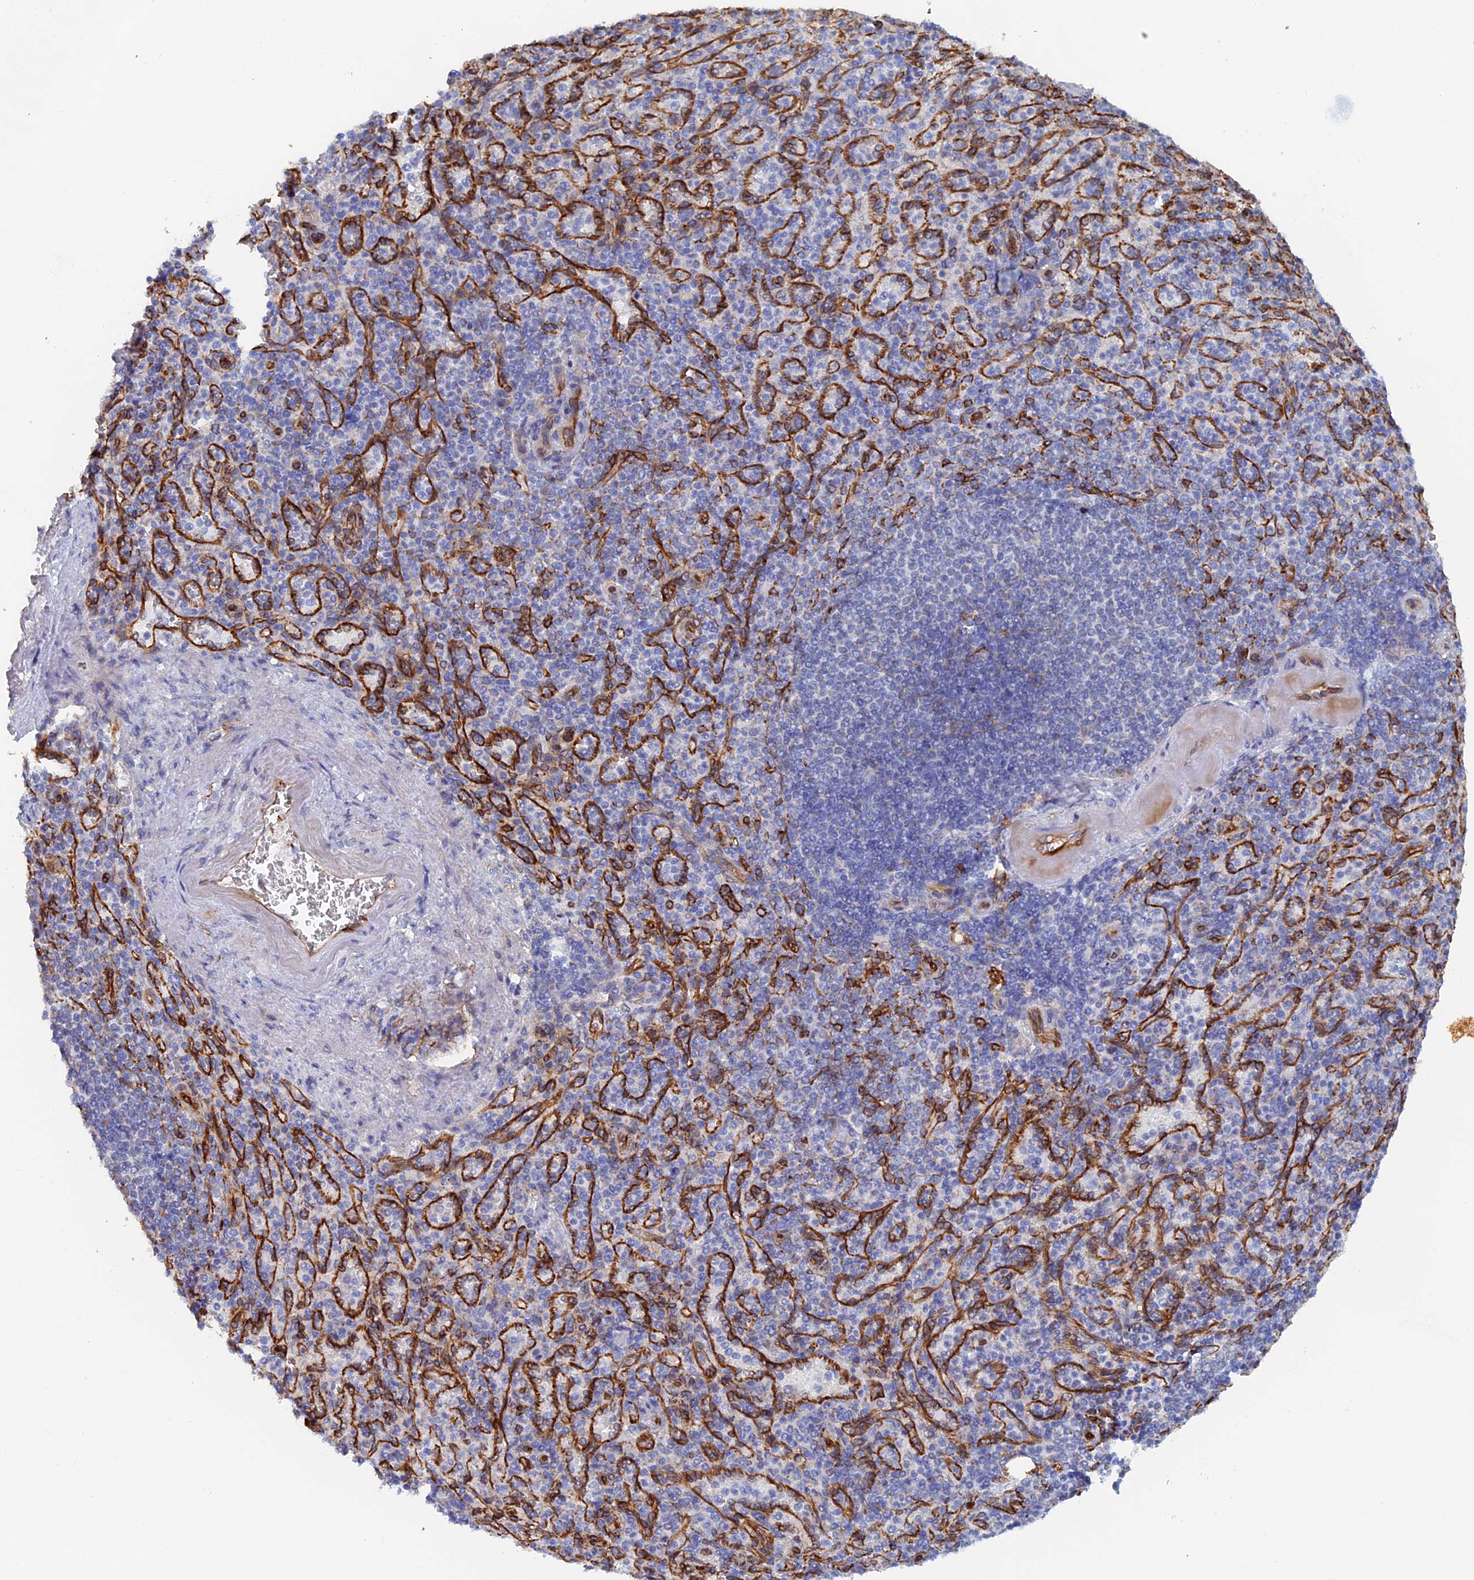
{"staining": {"intensity": "negative", "quantity": "none", "location": "none"}, "tissue": "spleen", "cell_type": "Cells in red pulp", "image_type": "normal", "snomed": [{"axis": "morphology", "description": "Normal tissue, NOS"}, {"axis": "topography", "description": "Spleen"}], "caption": "Cells in red pulp are negative for brown protein staining in benign spleen. (DAB immunohistochemistry (IHC), high magnification).", "gene": "COG7", "patient": {"sex": "female", "age": 74}}